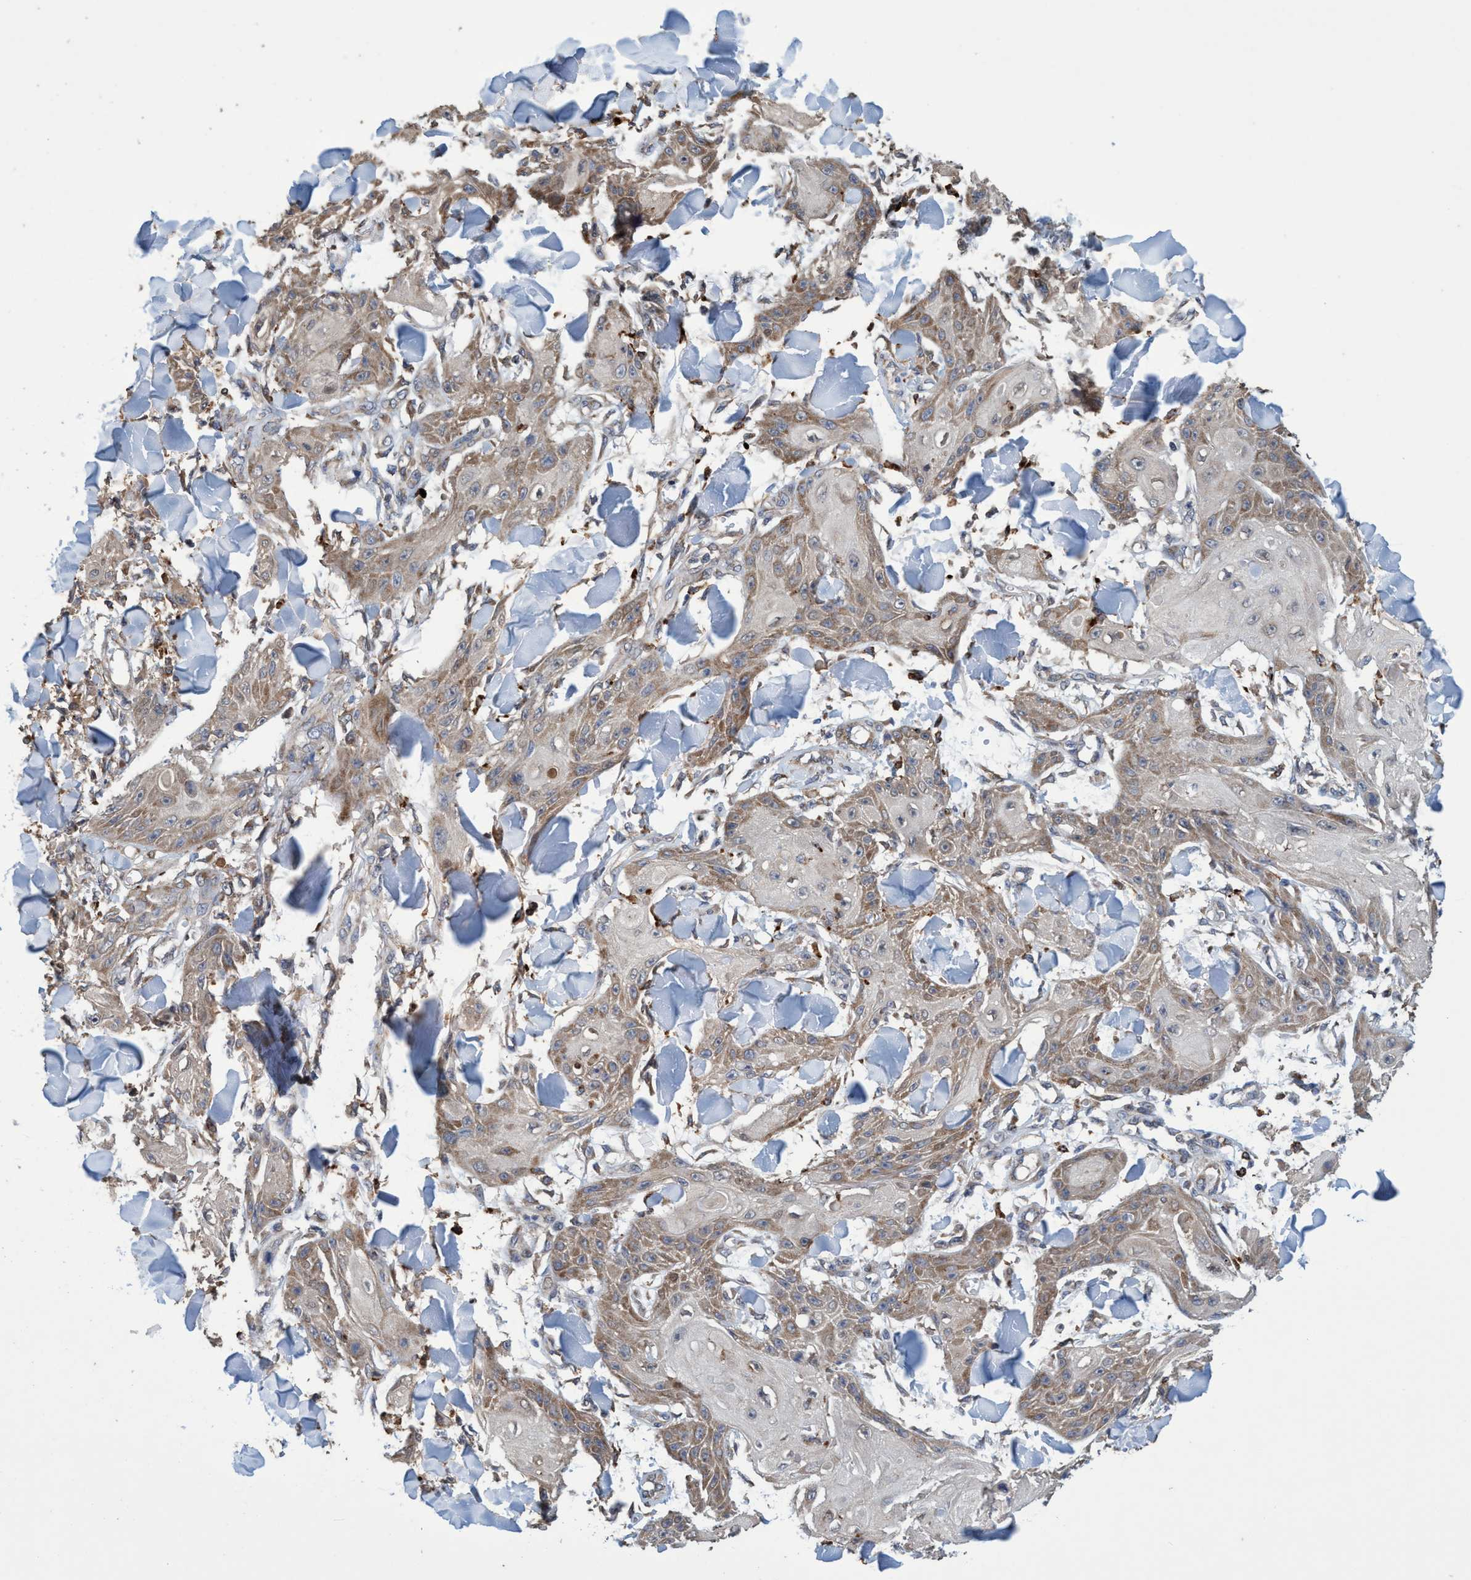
{"staining": {"intensity": "moderate", "quantity": "25%-75%", "location": "cytoplasmic/membranous"}, "tissue": "skin cancer", "cell_type": "Tumor cells", "image_type": "cancer", "snomed": [{"axis": "morphology", "description": "Squamous cell carcinoma, NOS"}, {"axis": "topography", "description": "Skin"}], "caption": "High-magnification brightfield microscopy of skin cancer (squamous cell carcinoma) stained with DAB (3,3'-diaminobenzidine) (brown) and counterstained with hematoxylin (blue). tumor cells exhibit moderate cytoplasmic/membranous expression is identified in about25%-75% of cells.", "gene": "BBS9", "patient": {"sex": "male", "age": 74}}